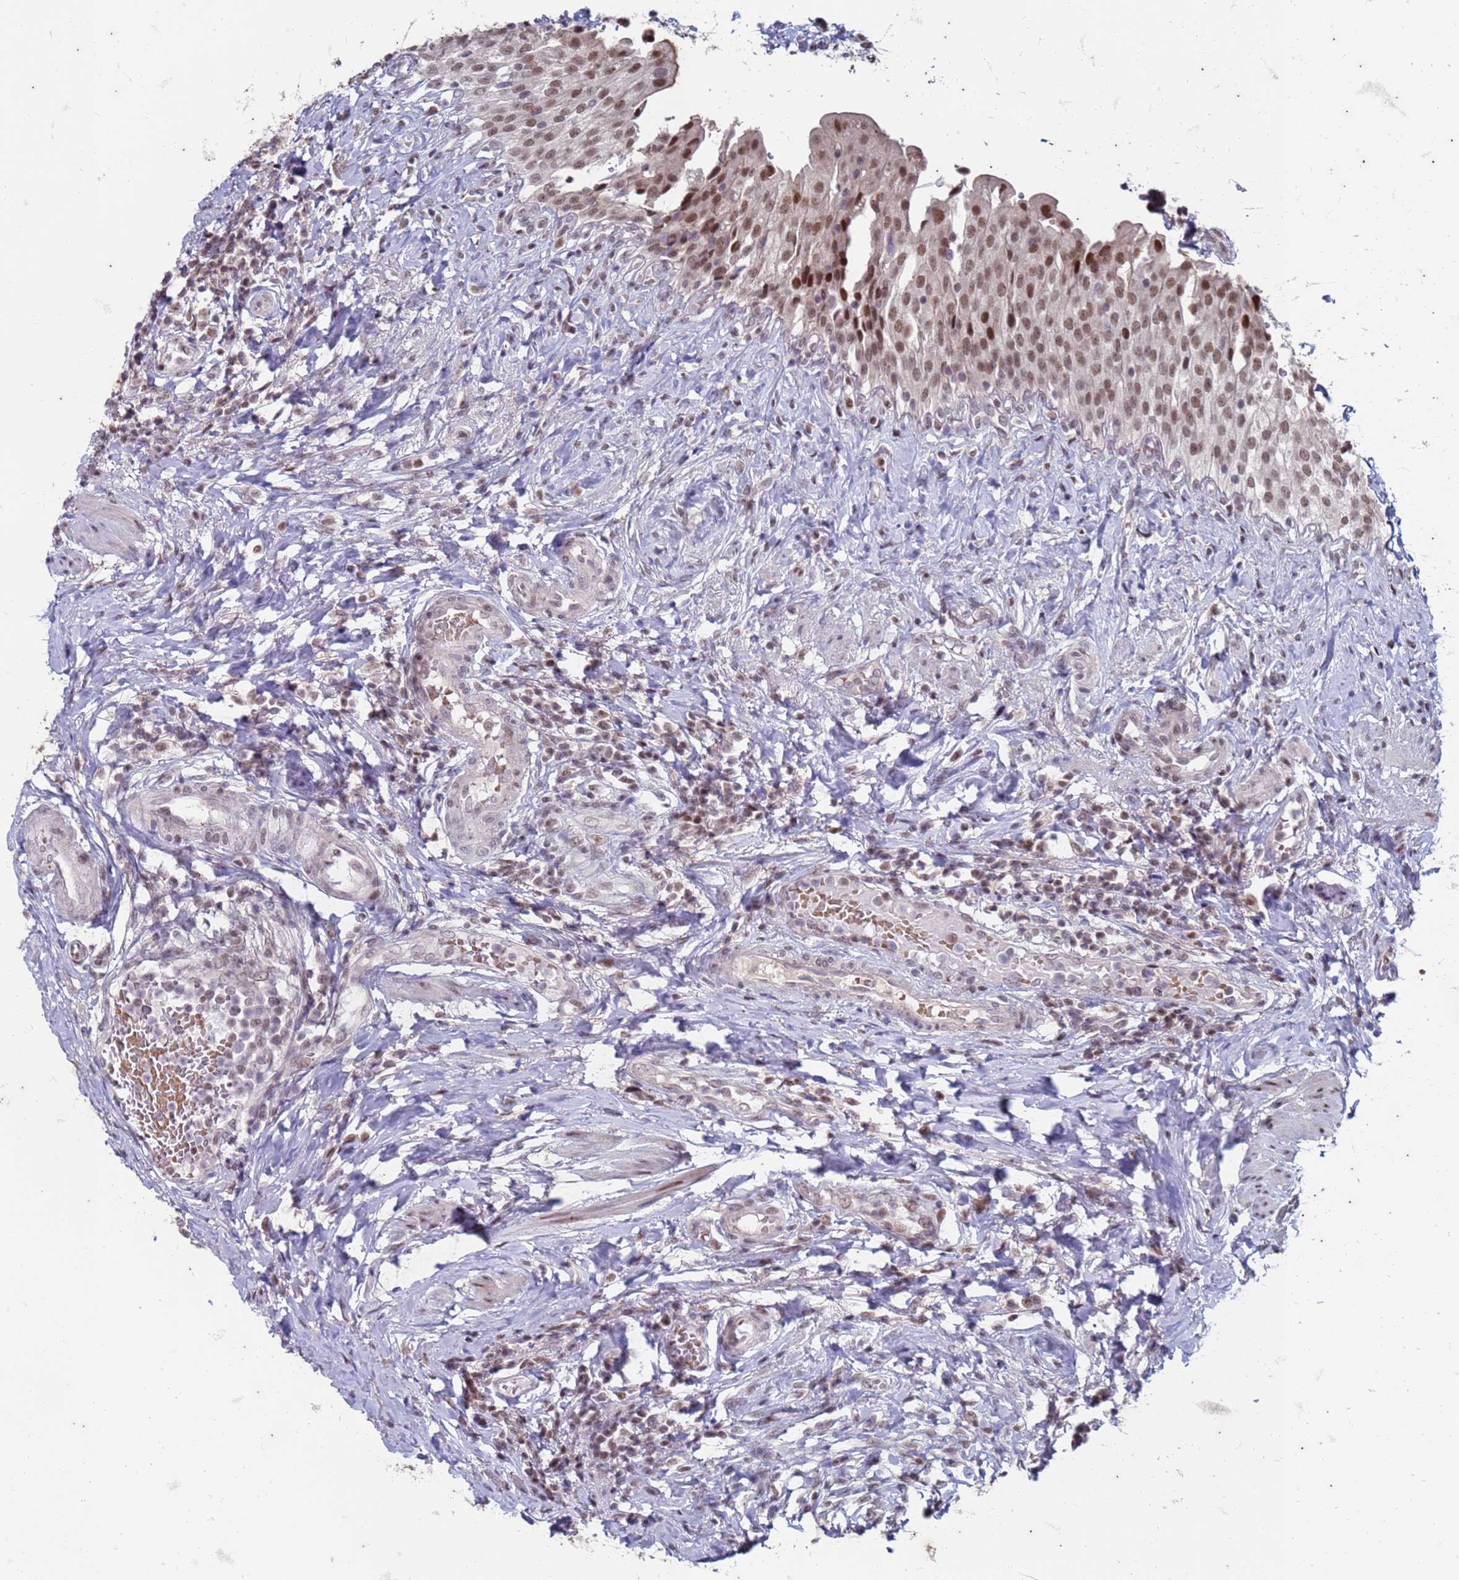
{"staining": {"intensity": "moderate", "quantity": ">75%", "location": "nuclear"}, "tissue": "urinary bladder", "cell_type": "Urothelial cells", "image_type": "normal", "snomed": [{"axis": "morphology", "description": "Normal tissue, NOS"}, {"axis": "morphology", "description": "Inflammation, NOS"}, {"axis": "topography", "description": "Urinary bladder"}], "caption": "An immunohistochemistry histopathology image of benign tissue is shown. Protein staining in brown highlights moderate nuclear positivity in urinary bladder within urothelial cells.", "gene": "TRMT6", "patient": {"sex": "male", "age": 64}}